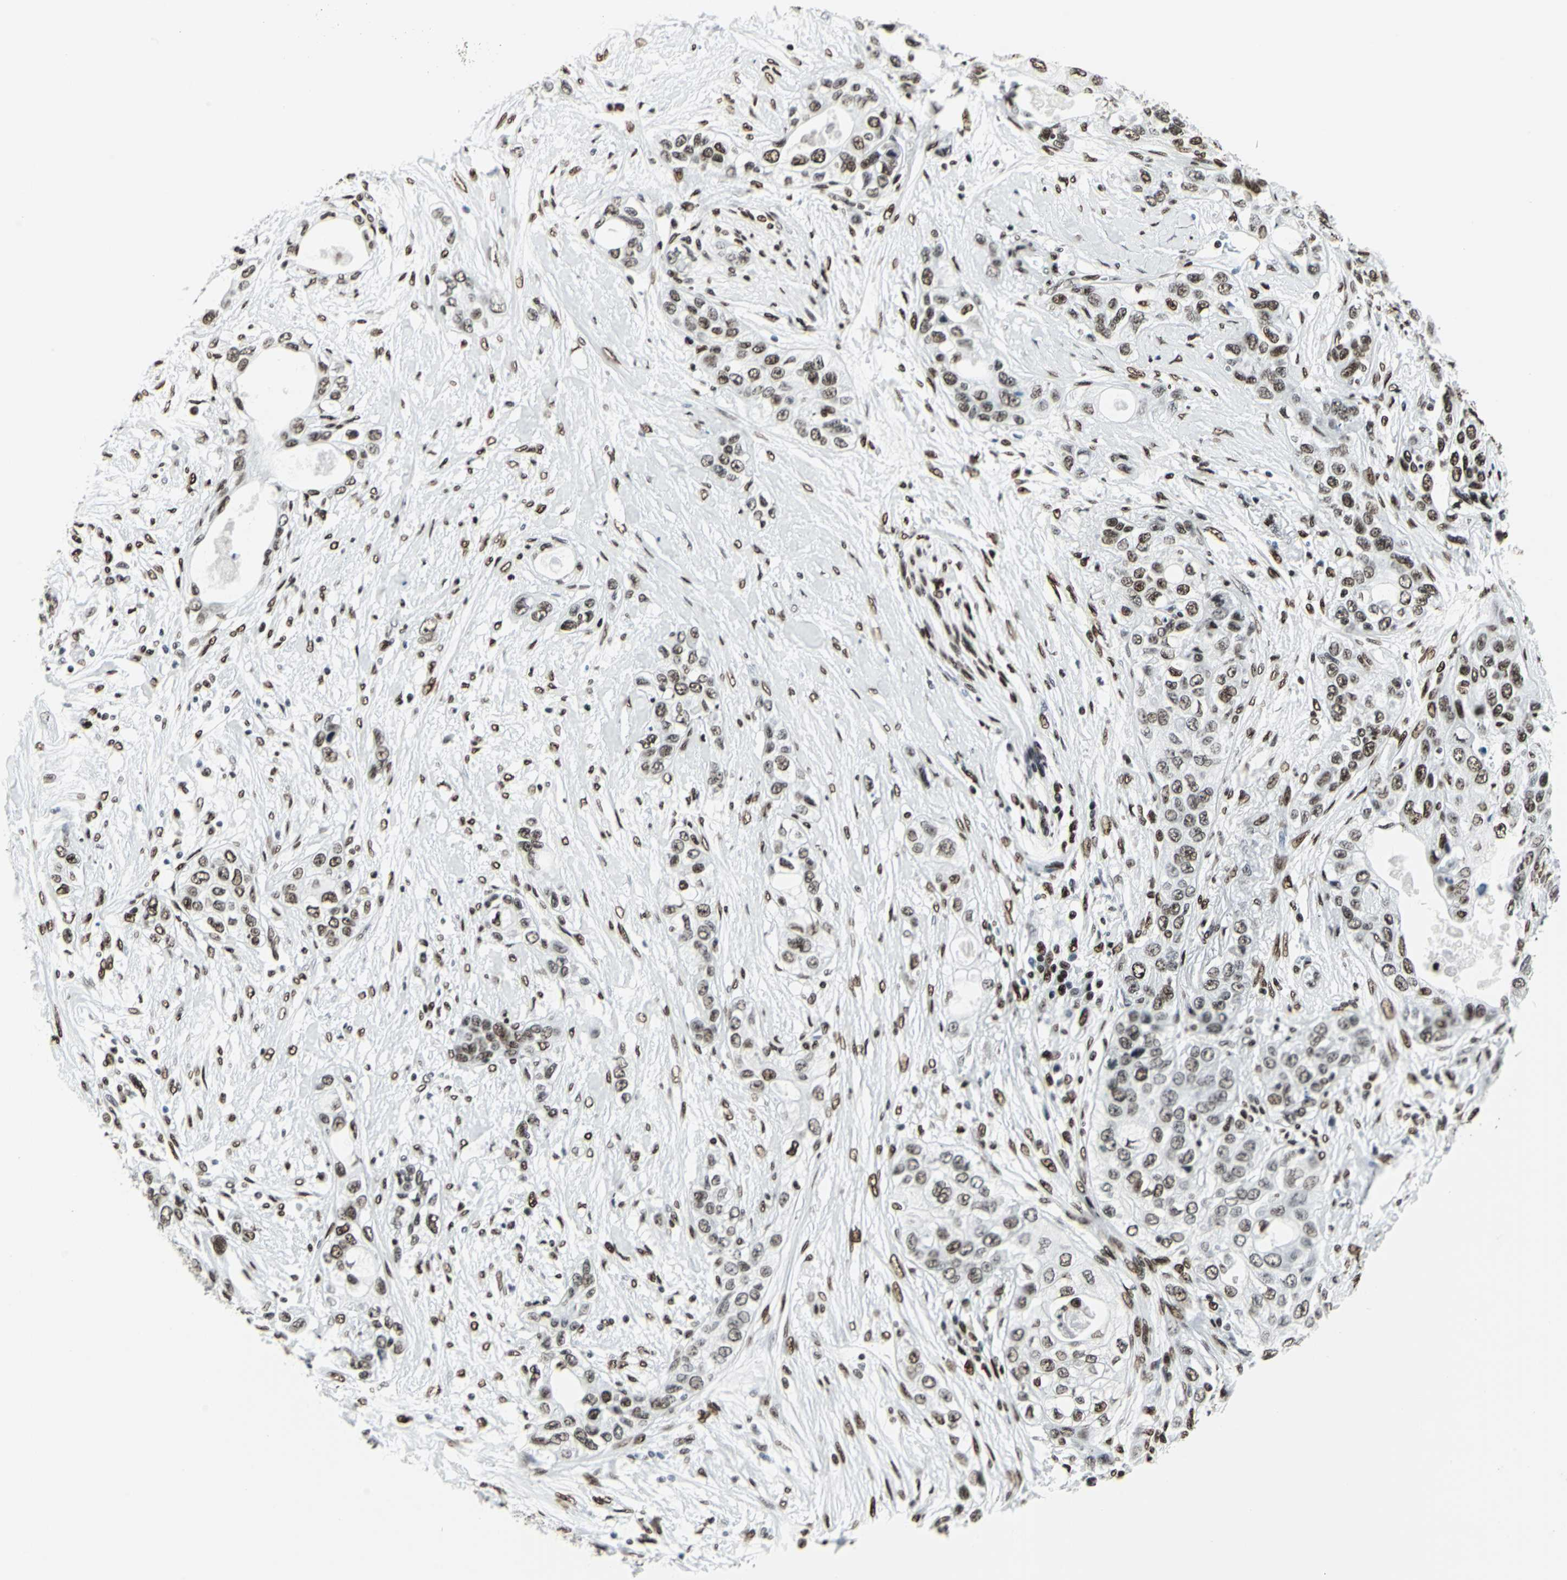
{"staining": {"intensity": "strong", "quantity": ">75%", "location": "nuclear"}, "tissue": "pancreatic cancer", "cell_type": "Tumor cells", "image_type": "cancer", "snomed": [{"axis": "morphology", "description": "Adenocarcinoma, NOS"}, {"axis": "topography", "description": "Pancreas"}], "caption": "A brown stain shows strong nuclear expression of a protein in human adenocarcinoma (pancreatic) tumor cells.", "gene": "HDAC2", "patient": {"sex": "female", "age": 70}}